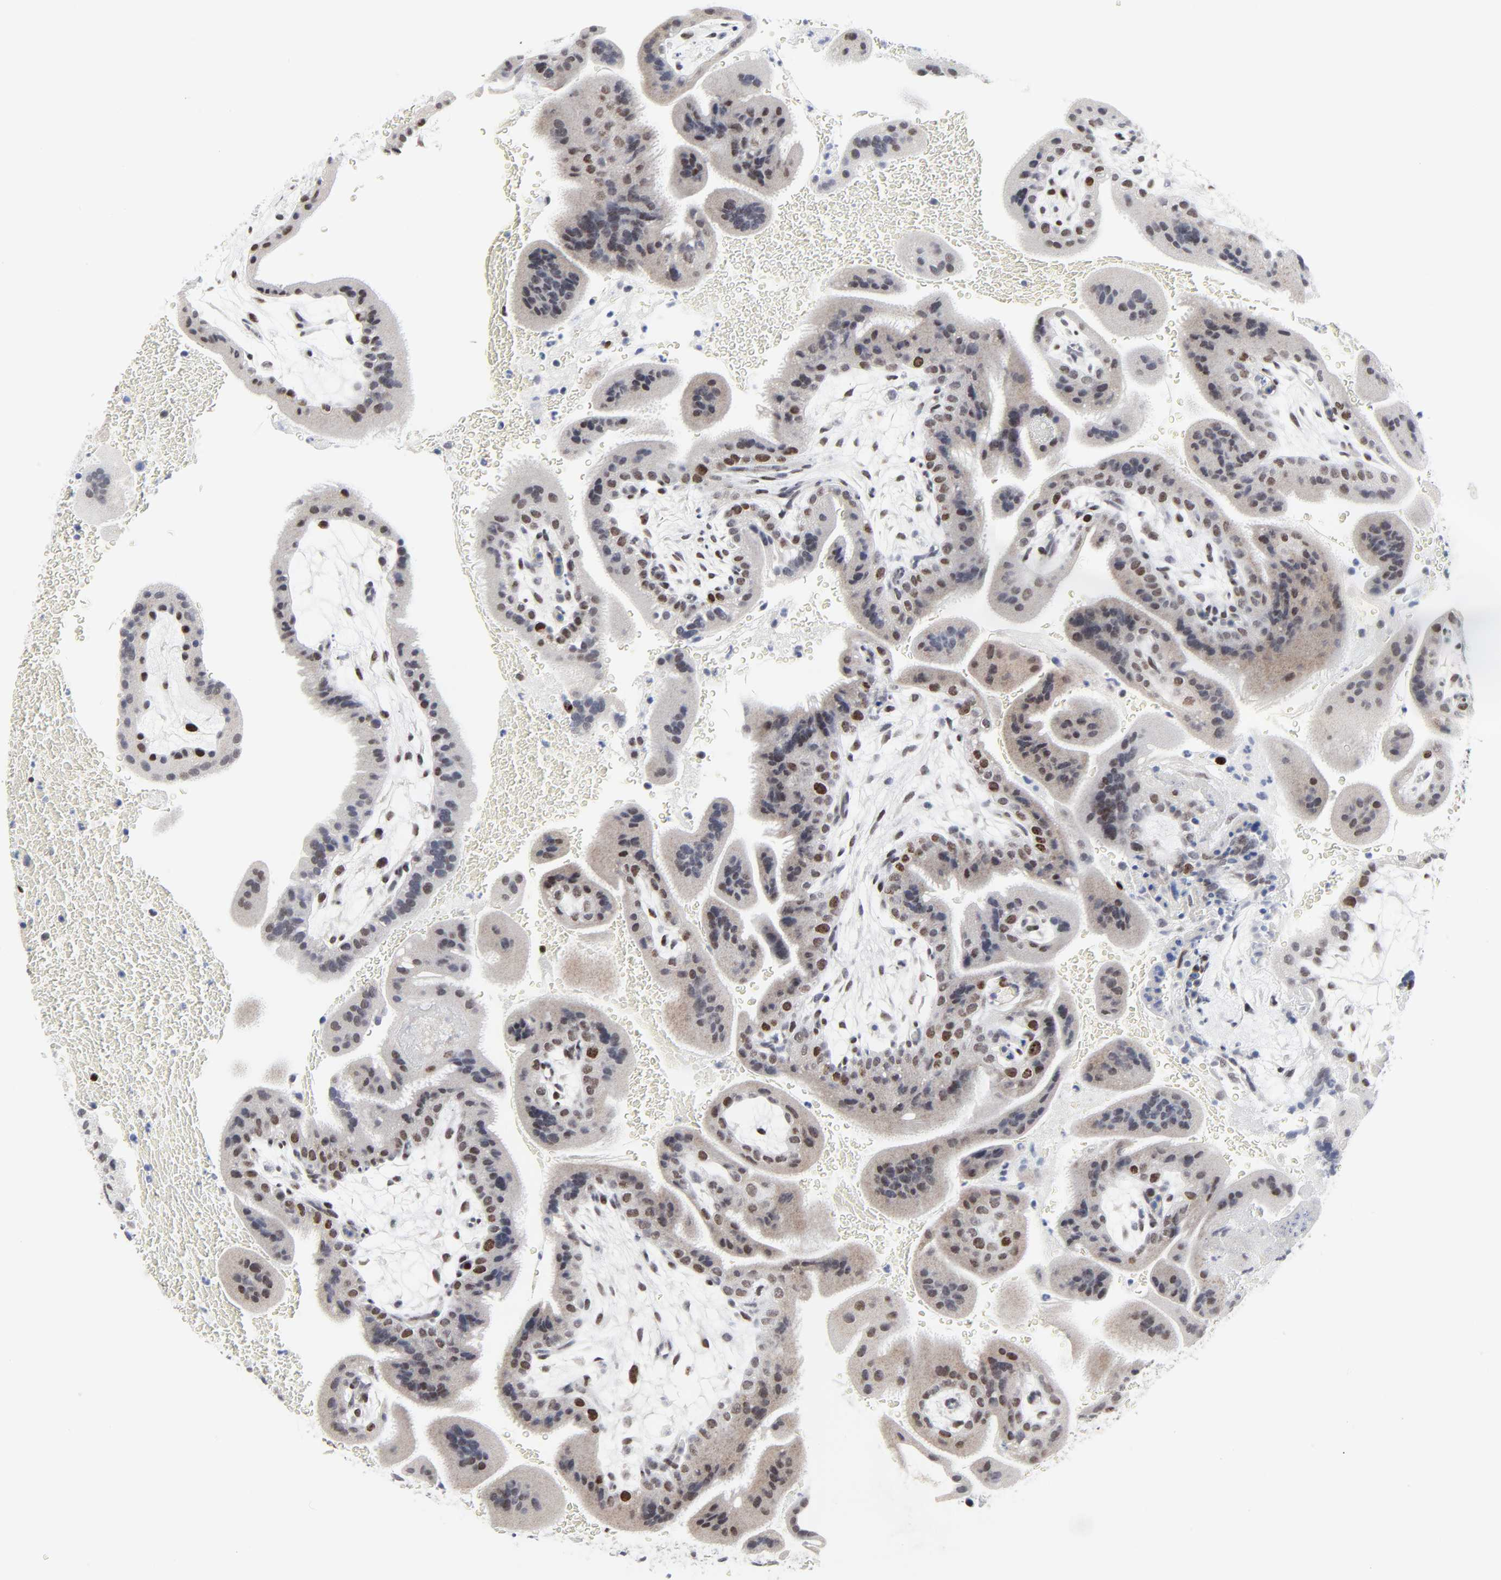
{"staining": {"intensity": "moderate", "quantity": "25%-75%", "location": "nuclear"}, "tissue": "placenta", "cell_type": "Trophoblastic cells", "image_type": "normal", "snomed": [{"axis": "morphology", "description": "Normal tissue, NOS"}, {"axis": "topography", "description": "Placenta"}], "caption": "A medium amount of moderate nuclear staining is identified in about 25%-75% of trophoblastic cells in benign placenta.", "gene": "ZNF589", "patient": {"sex": "female", "age": 19}}